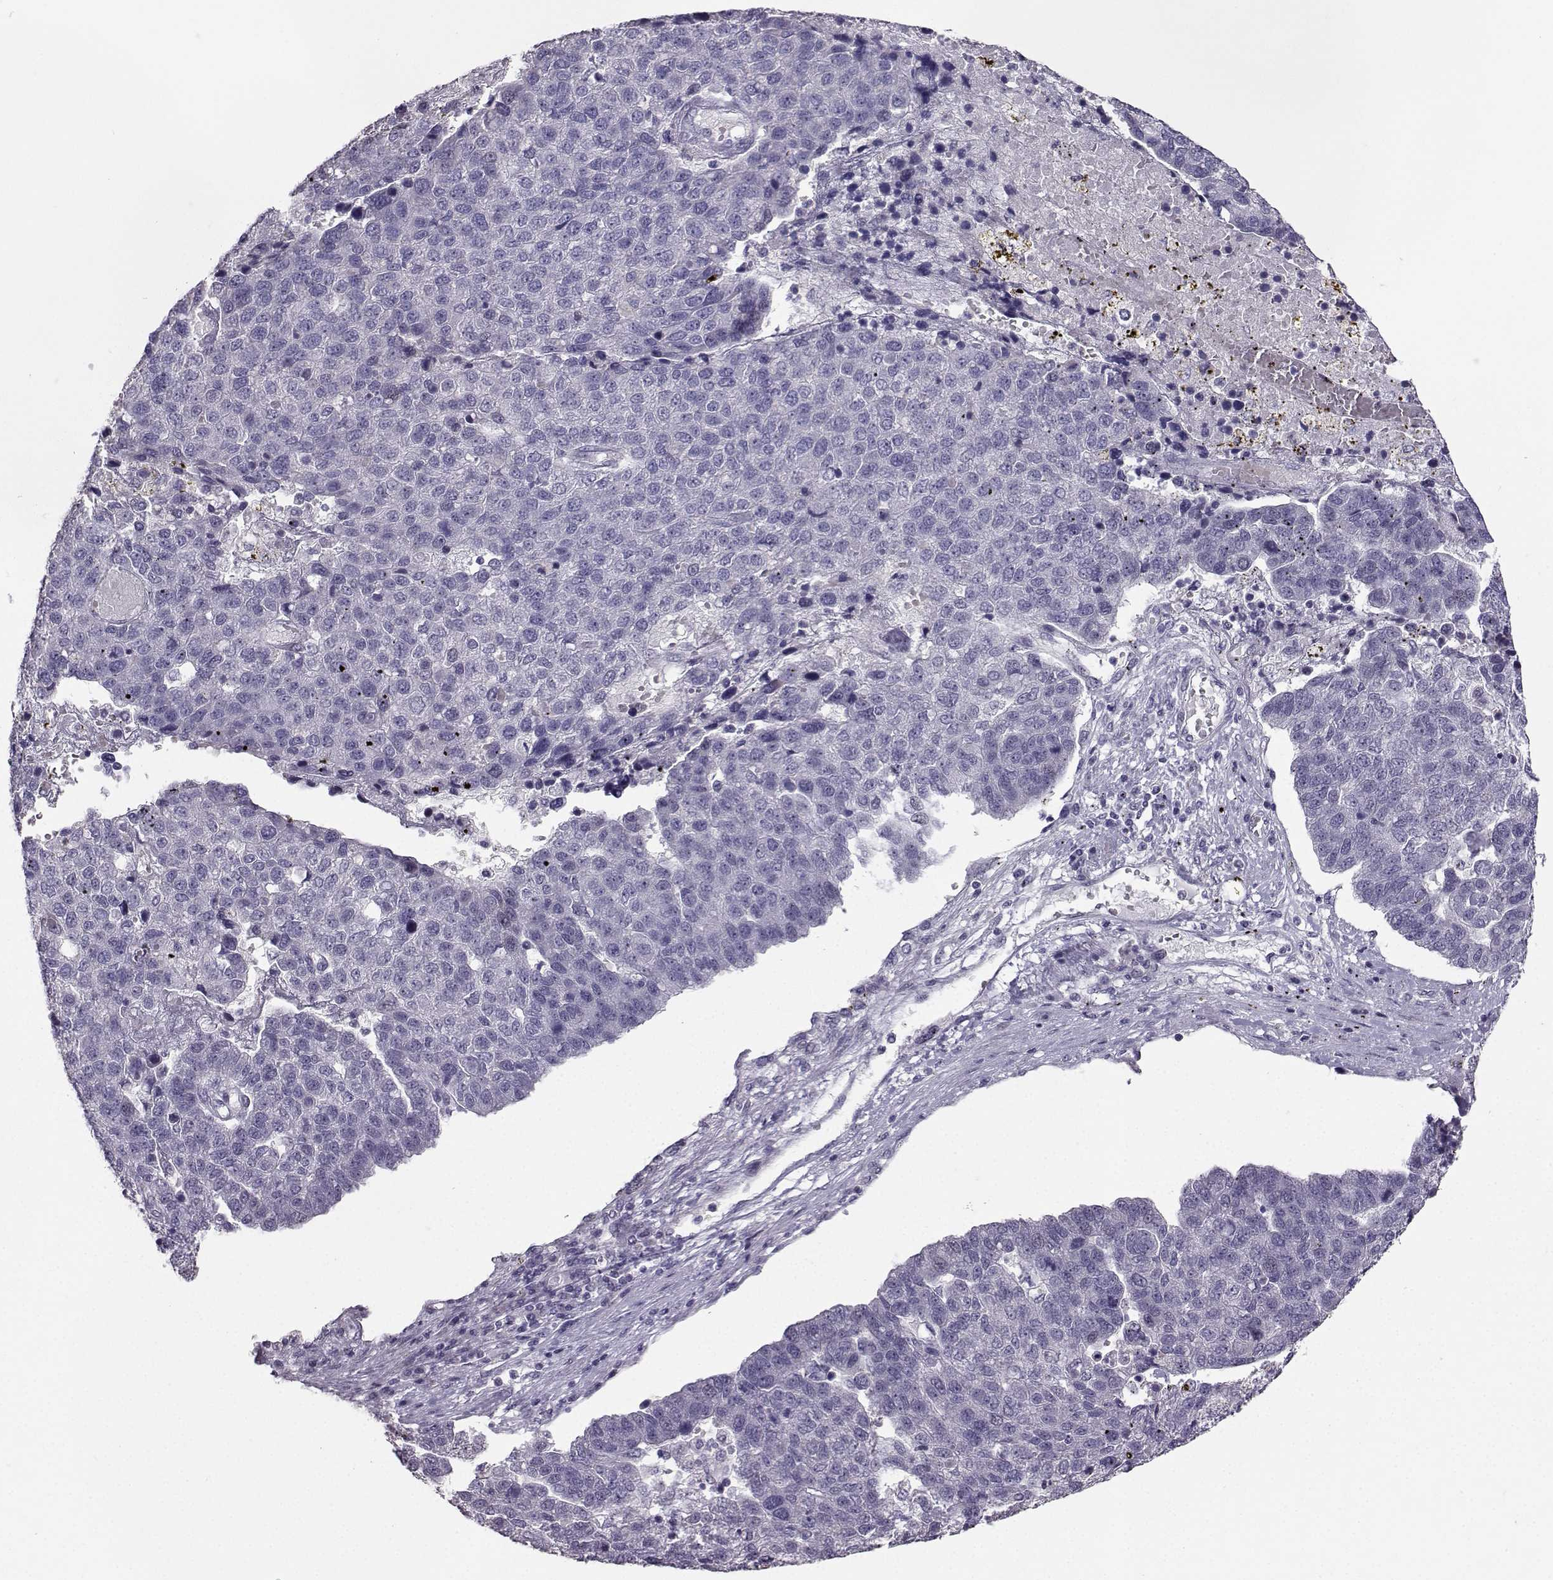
{"staining": {"intensity": "negative", "quantity": "none", "location": "none"}, "tissue": "pancreatic cancer", "cell_type": "Tumor cells", "image_type": "cancer", "snomed": [{"axis": "morphology", "description": "Adenocarcinoma, NOS"}, {"axis": "topography", "description": "Pancreas"}], "caption": "Immunohistochemical staining of human pancreatic adenocarcinoma displays no significant expression in tumor cells.", "gene": "CARTPT", "patient": {"sex": "female", "age": 61}}